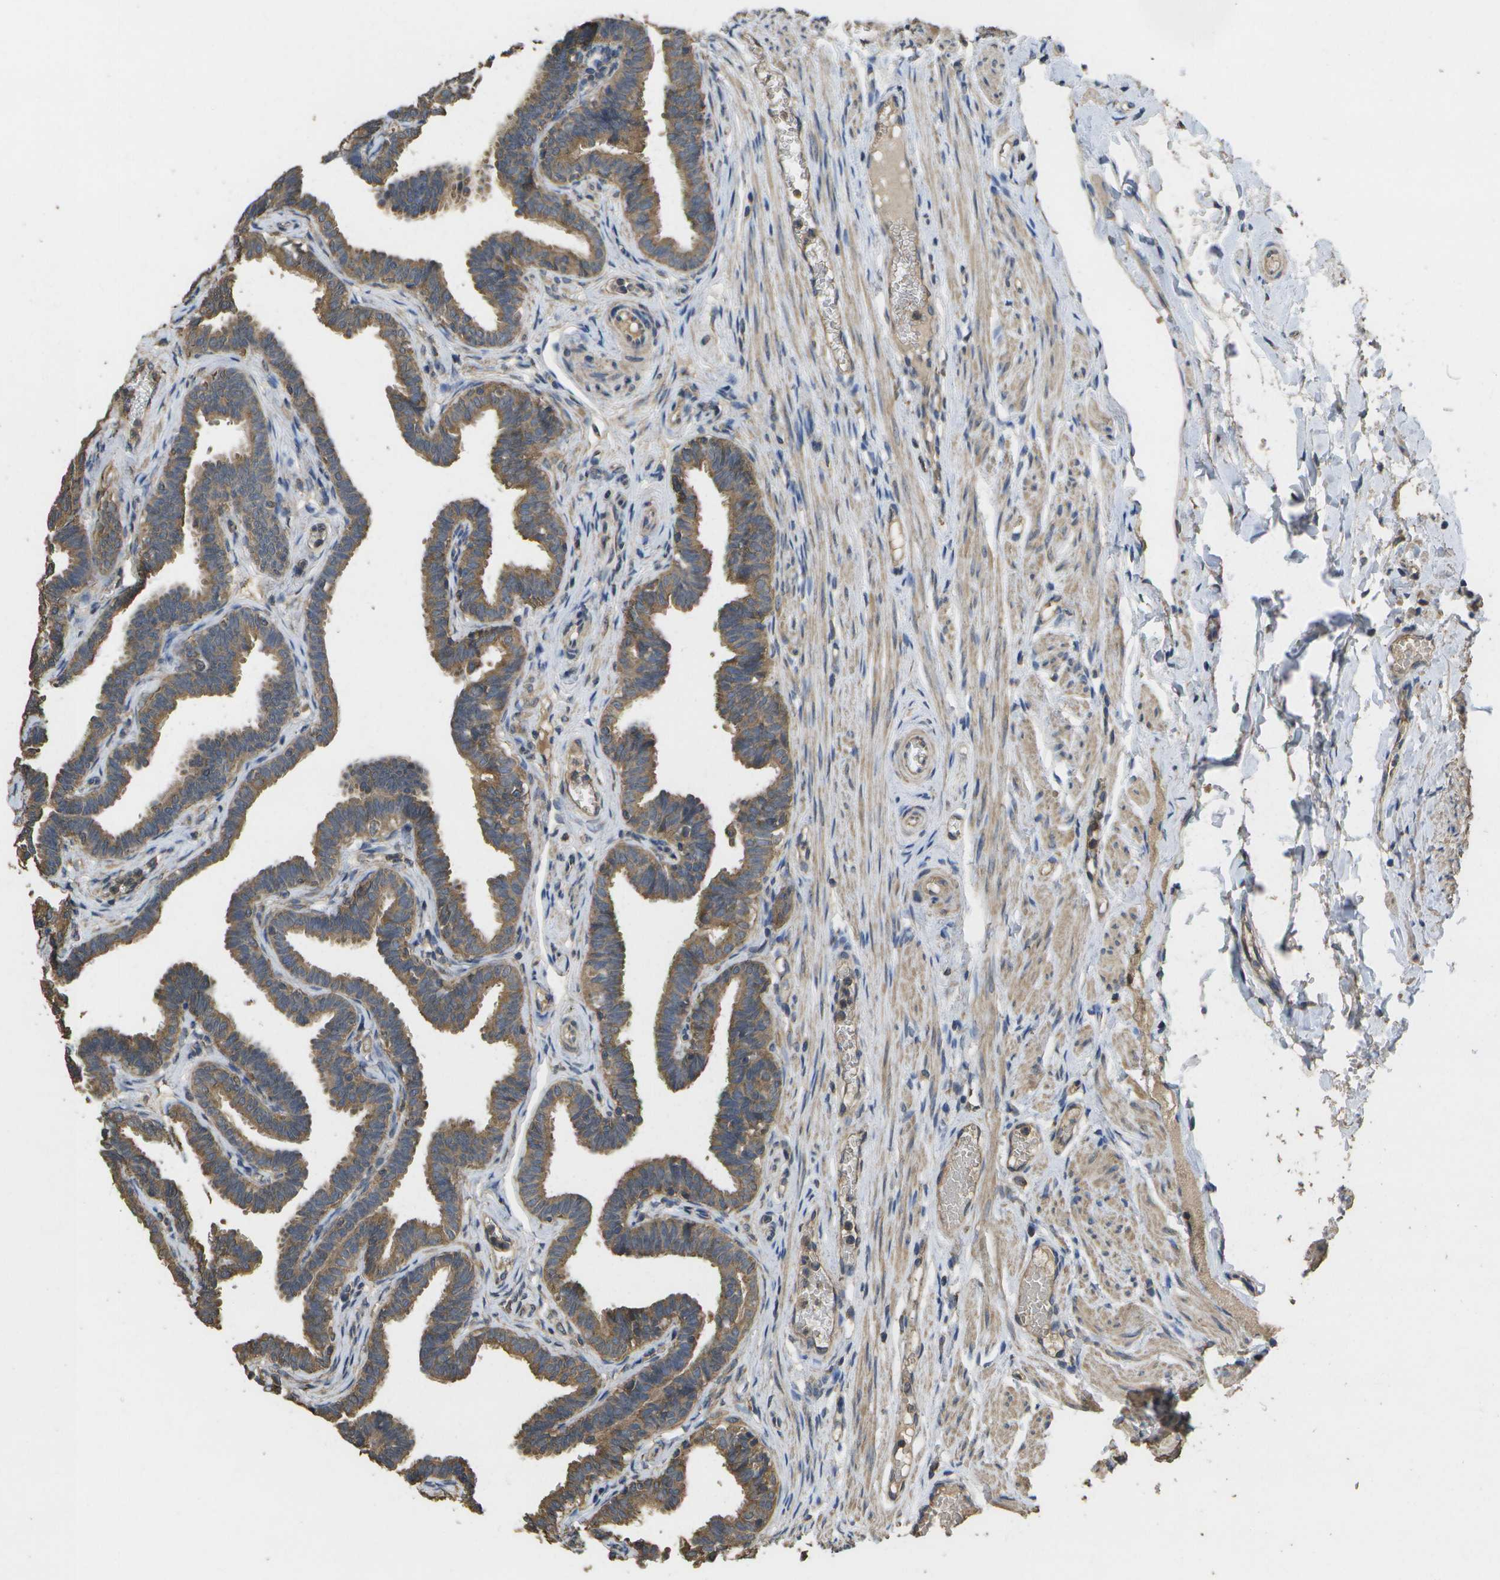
{"staining": {"intensity": "moderate", "quantity": ">75%", "location": "cytoplasmic/membranous"}, "tissue": "fallopian tube", "cell_type": "Glandular cells", "image_type": "normal", "snomed": [{"axis": "morphology", "description": "Normal tissue, NOS"}, {"axis": "topography", "description": "Fallopian tube"}, {"axis": "topography", "description": "Ovary"}], "caption": "Fallopian tube stained with a brown dye exhibits moderate cytoplasmic/membranous positive positivity in approximately >75% of glandular cells.", "gene": "SACS", "patient": {"sex": "female", "age": 23}}